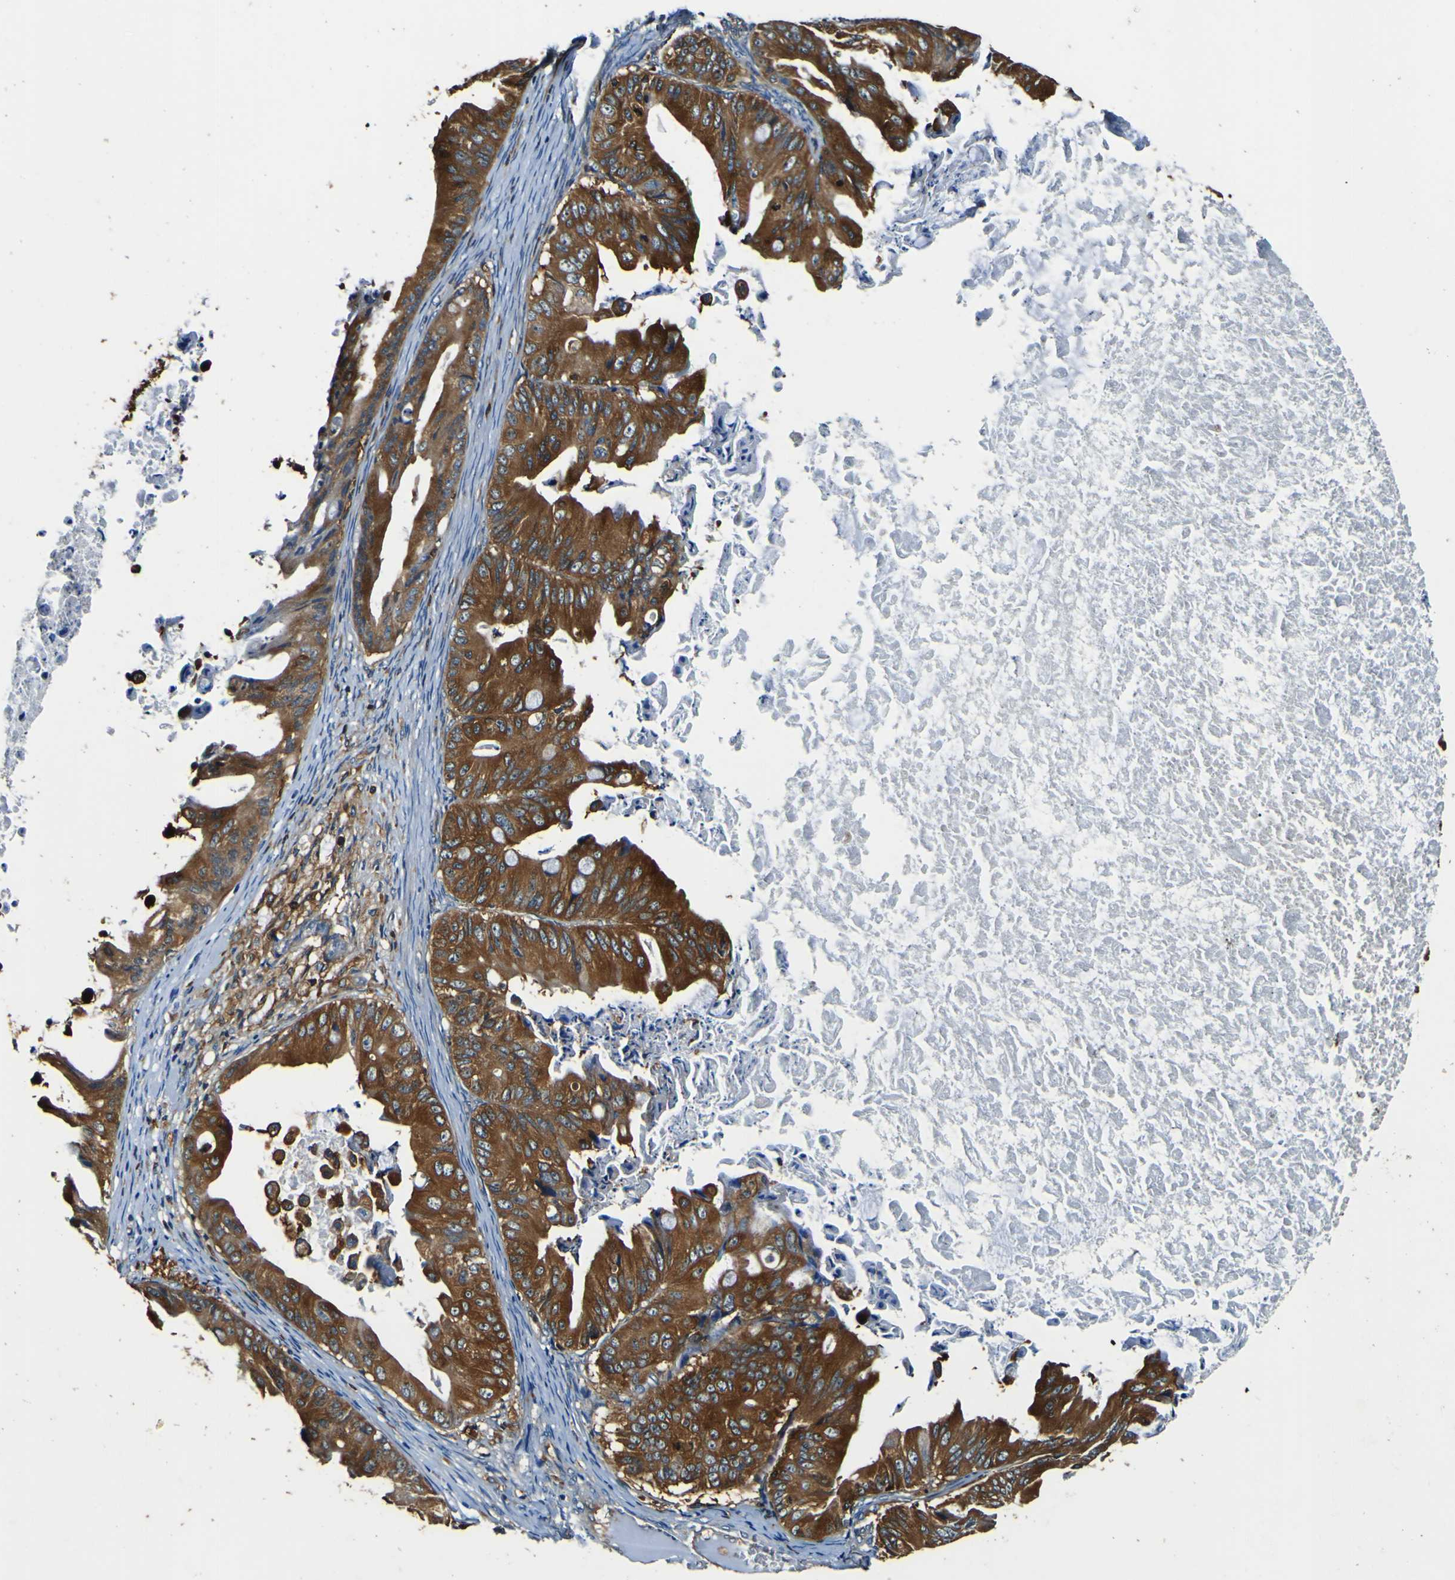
{"staining": {"intensity": "strong", "quantity": ">75%", "location": "cytoplasmic/membranous"}, "tissue": "ovarian cancer", "cell_type": "Tumor cells", "image_type": "cancer", "snomed": [{"axis": "morphology", "description": "Cystadenocarcinoma, mucinous, NOS"}, {"axis": "topography", "description": "Ovary"}], "caption": "Approximately >75% of tumor cells in ovarian cancer (mucinous cystadenocarcinoma) display strong cytoplasmic/membranous protein expression as visualized by brown immunohistochemical staining.", "gene": "RHOT2", "patient": {"sex": "female", "age": 37}}